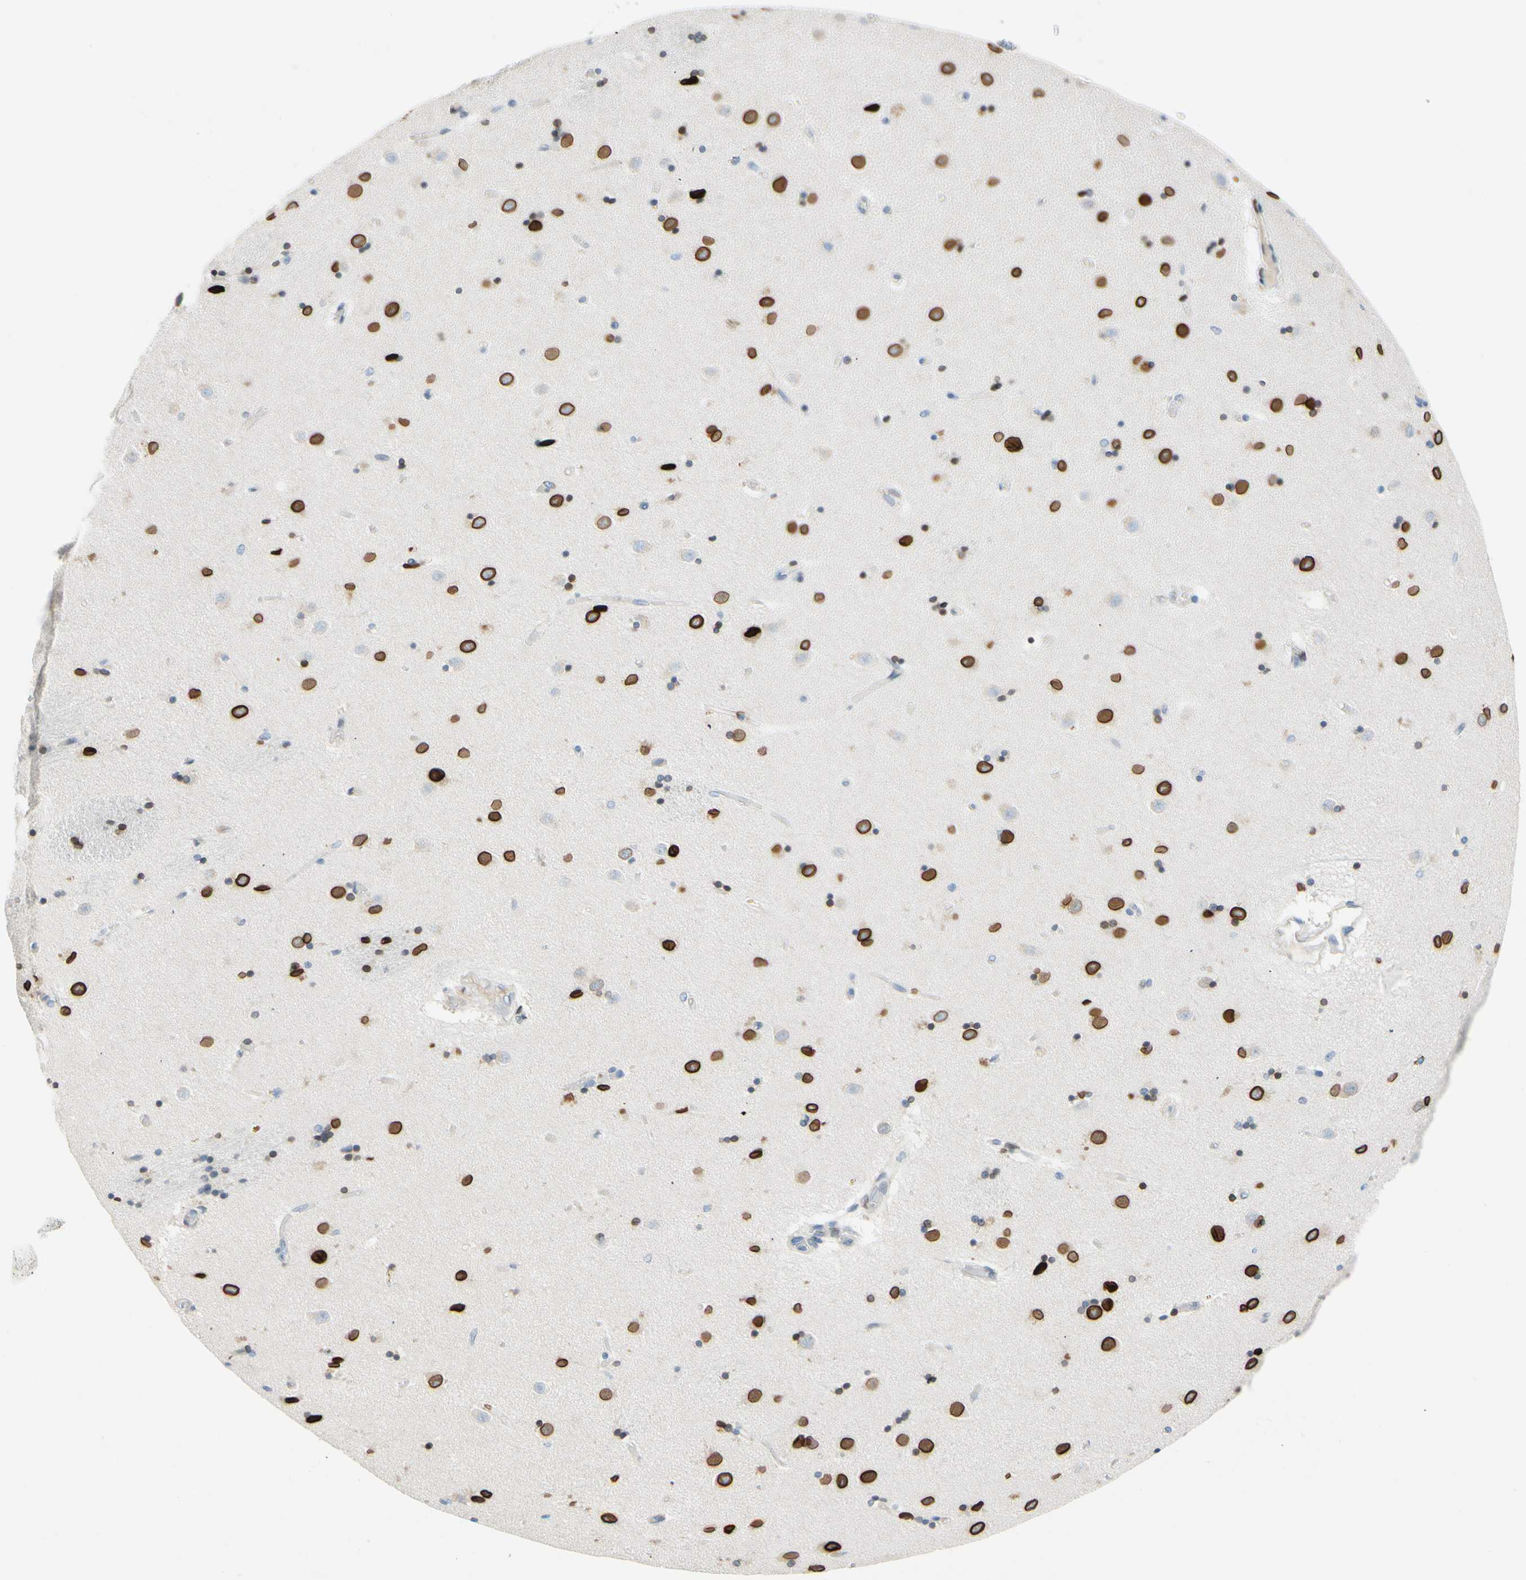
{"staining": {"intensity": "strong", "quantity": ">75%", "location": "cytoplasmic/membranous,nuclear"}, "tissue": "caudate", "cell_type": "Glial cells", "image_type": "normal", "snomed": [{"axis": "morphology", "description": "Normal tissue, NOS"}, {"axis": "topography", "description": "Lateral ventricle wall"}], "caption": "Immunohistochemical staining of benign caudate exhibits high levels of strong cytoplasmic/membranous,nuclear positivity in about >75% of glial cells. (brown staining indicates protein expression, while blue staining denotes nuclei).", "gene": "ZNF132", "patient": {"sex": "female", "age": 54}}